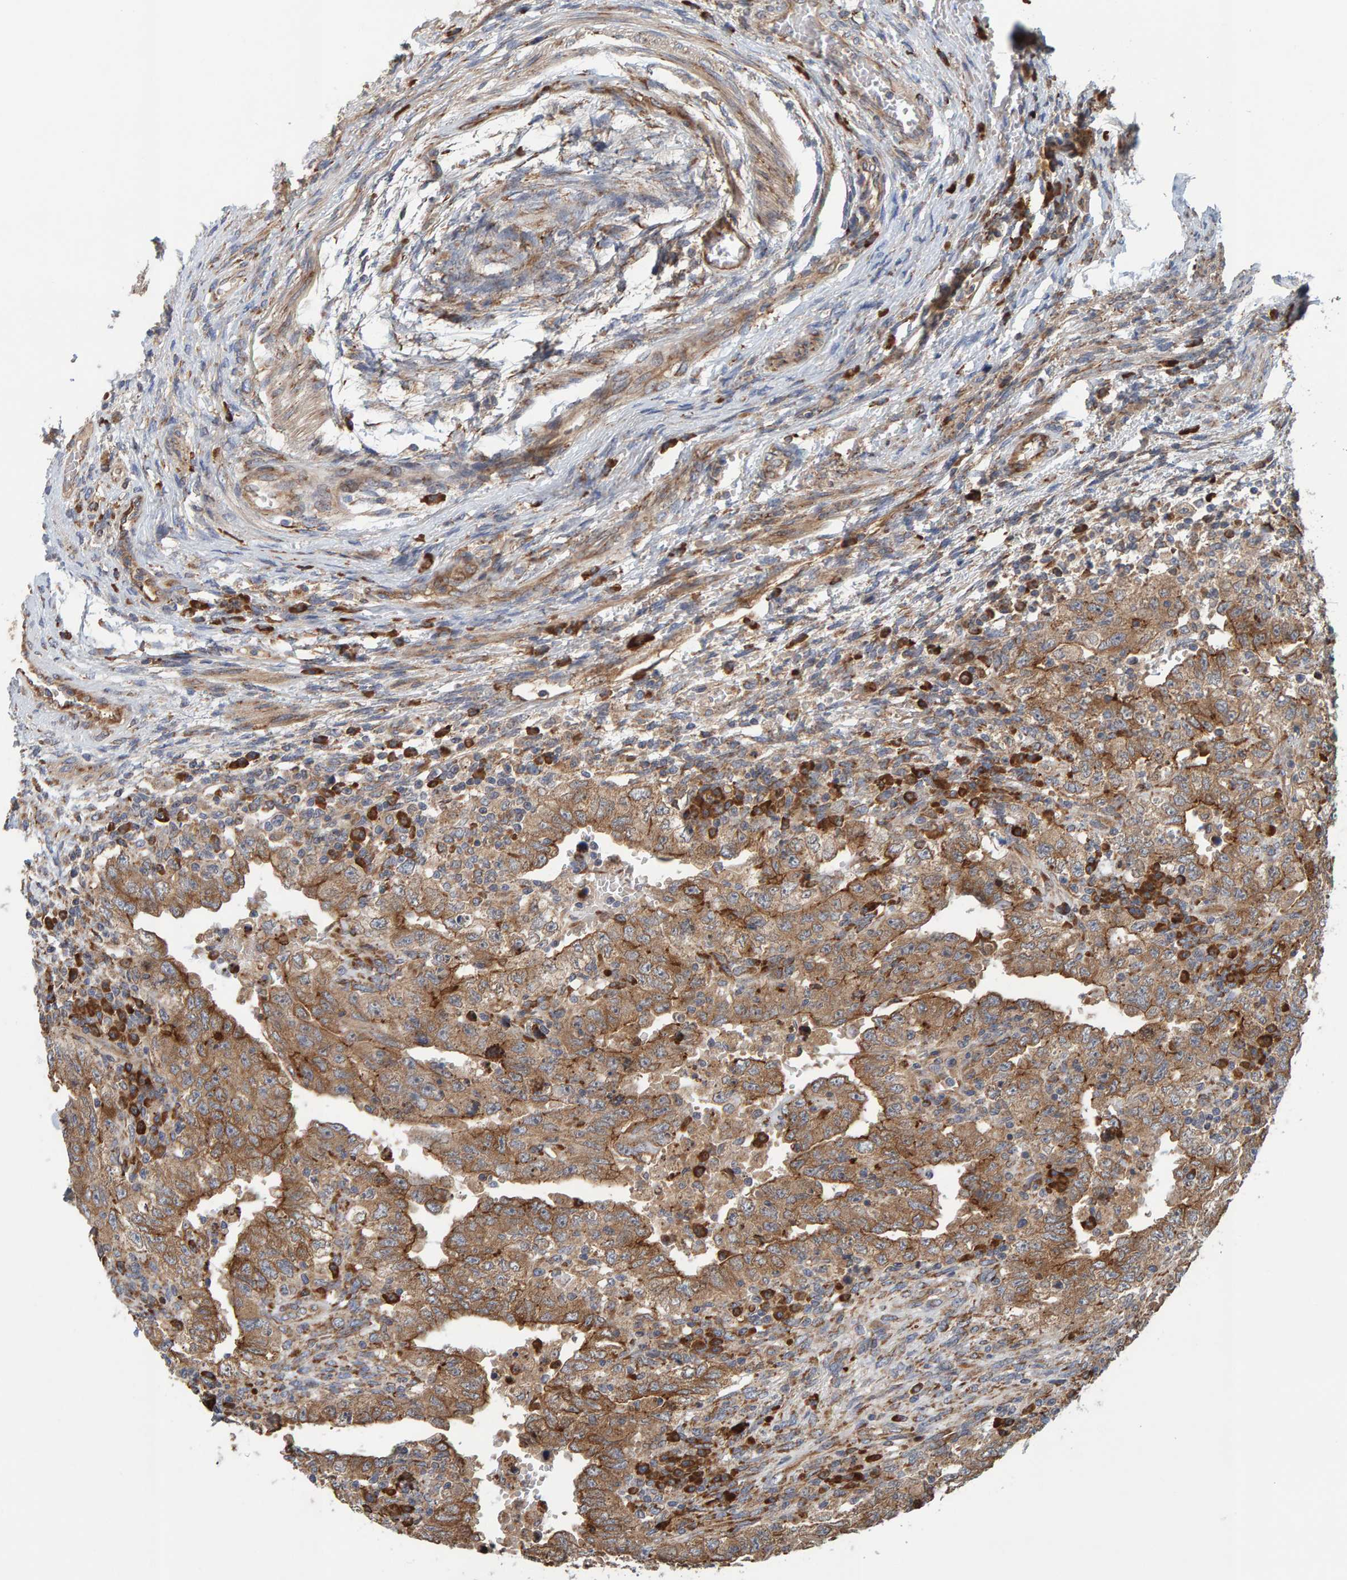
{"staining": {"intensity": "moderate", "quantity": ">75%", "location": "cytoplasmic/membranous"}, "tissue": "testis cancer", "cell_type": "Tumor cells", "image_type": "cancer", "snomed": [{"axis": "morphology", "description": "Carcinoma, Embryonal, NOS"}, {"axis": "topography", "description": "Testis"}], "caption": "Immunohistochemistry image of neoplastic tissue: testis embryonal carcinoma stained using immunohistochemistry reveals medium levels of moderate protein expression localized specifically in the cytoplasmic/membranous of tumor cells, appearing as a cytoplasmic/membranous brown color.", "gene": "BAIAP2", "patient": {"sex": "male", "age": 26}}